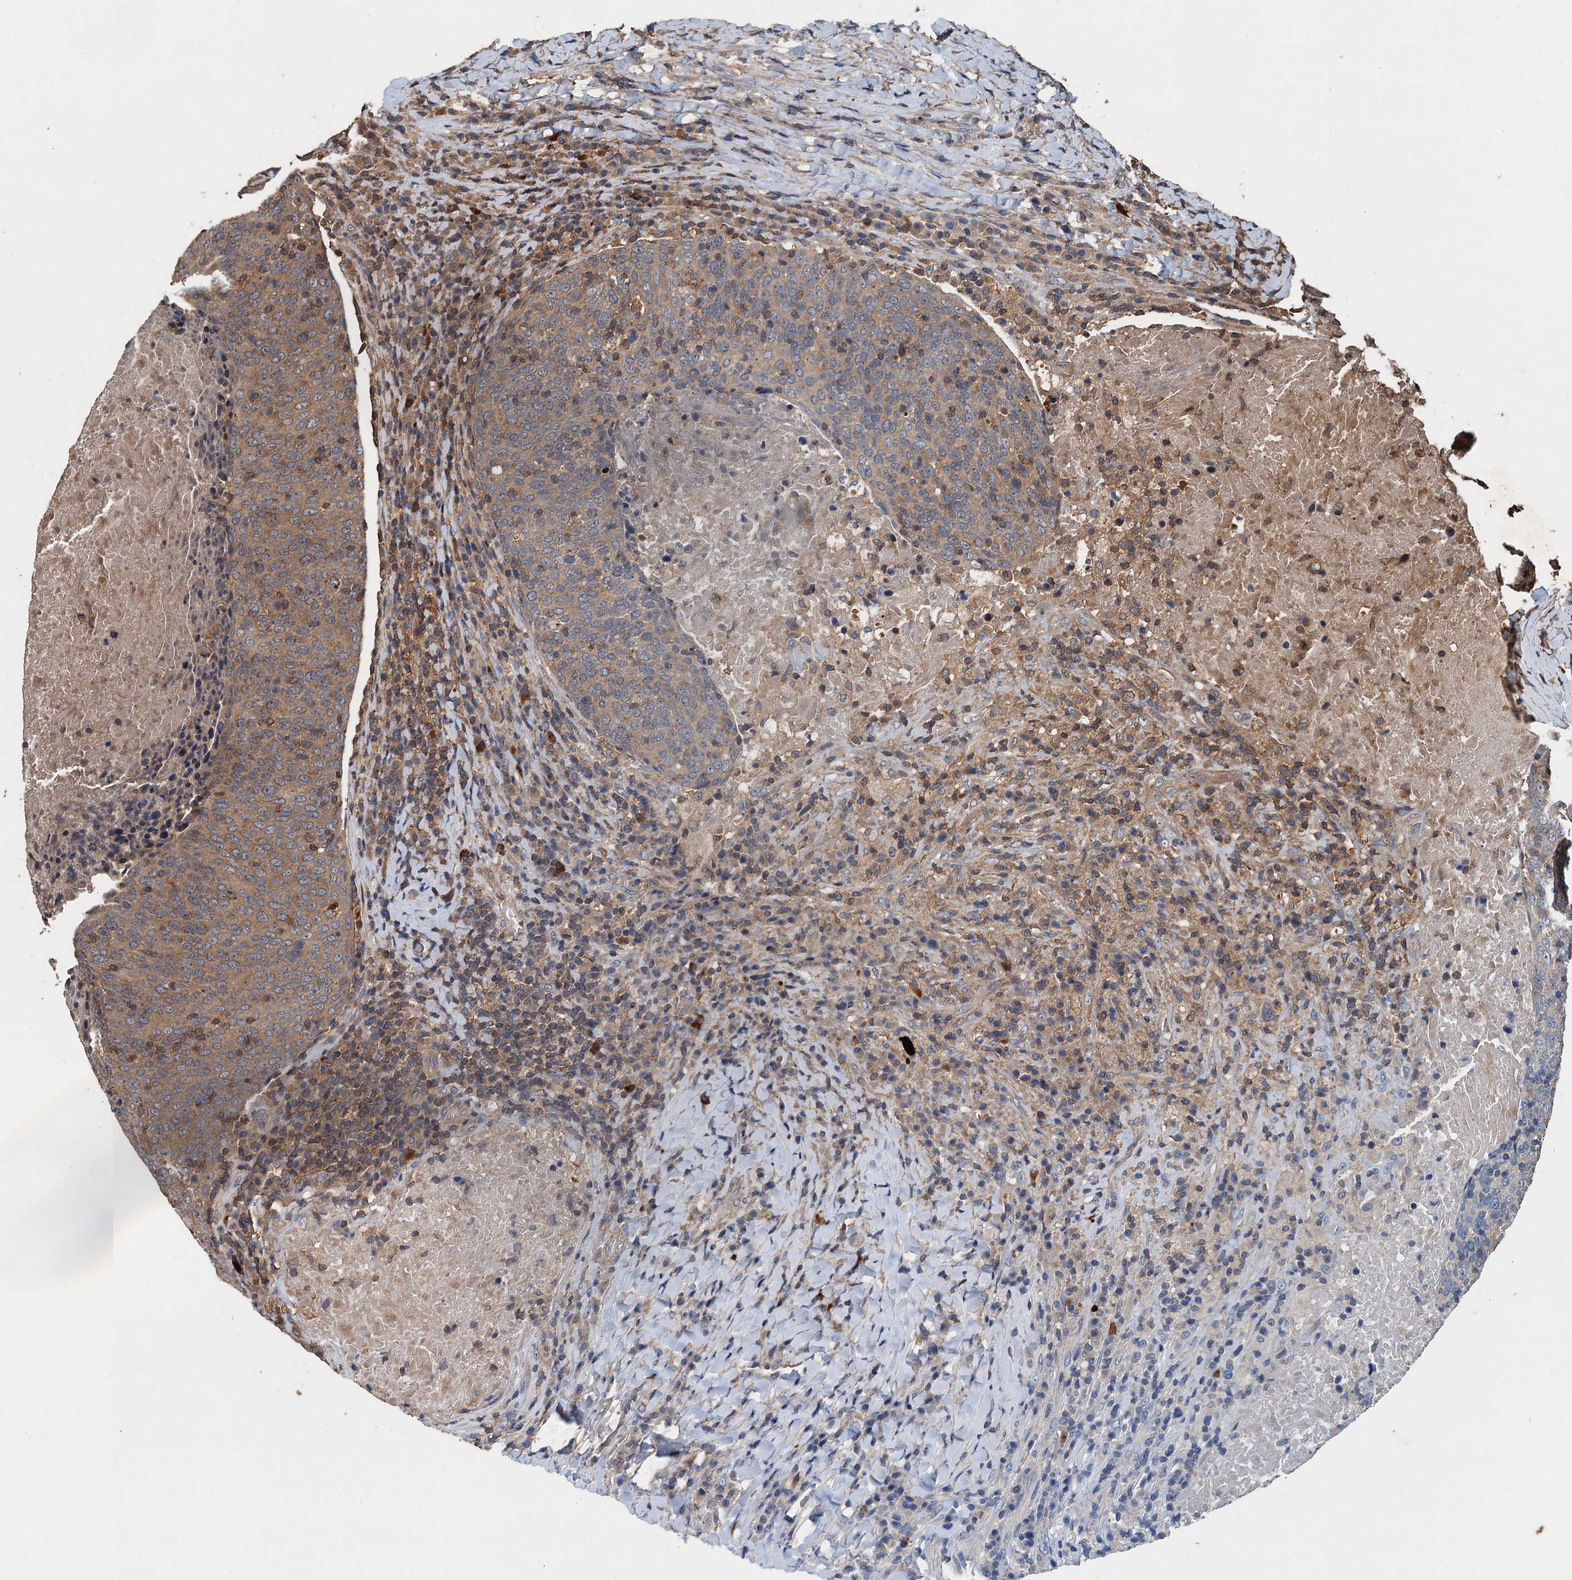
{"staining": {"intensity": "moderate", "quantity": "25%-75%", "location": "cytoplasmic/membranous"}, "tissue": "head and neck cancer", "cell_type": "Tumor cells", "image_type": "cancer", "snomed": [{"axis": "morphology", "description": "Squamous cell carcinoma, NOS"}, {"axis": "morphology", "description": "Squamous cell carcinoma, metastatic, NOS"}, {"axis": "topography", "description": "Lymph node"}, {"axis": "topography", "description": "Head-Neck"}], "caption": "A high-resolution image shows IHC staining of head and neck cancer, which shows moderate cytoplasmic/membranous staining in approximately 25%-75% of tumor cells. The staining was performed using DAB, with brown indicating positive protein expression. Nuclei are stained blue with hematoxylin.", "gene": "BORCS5", "patient": {"sex": "male", "age": 62}}